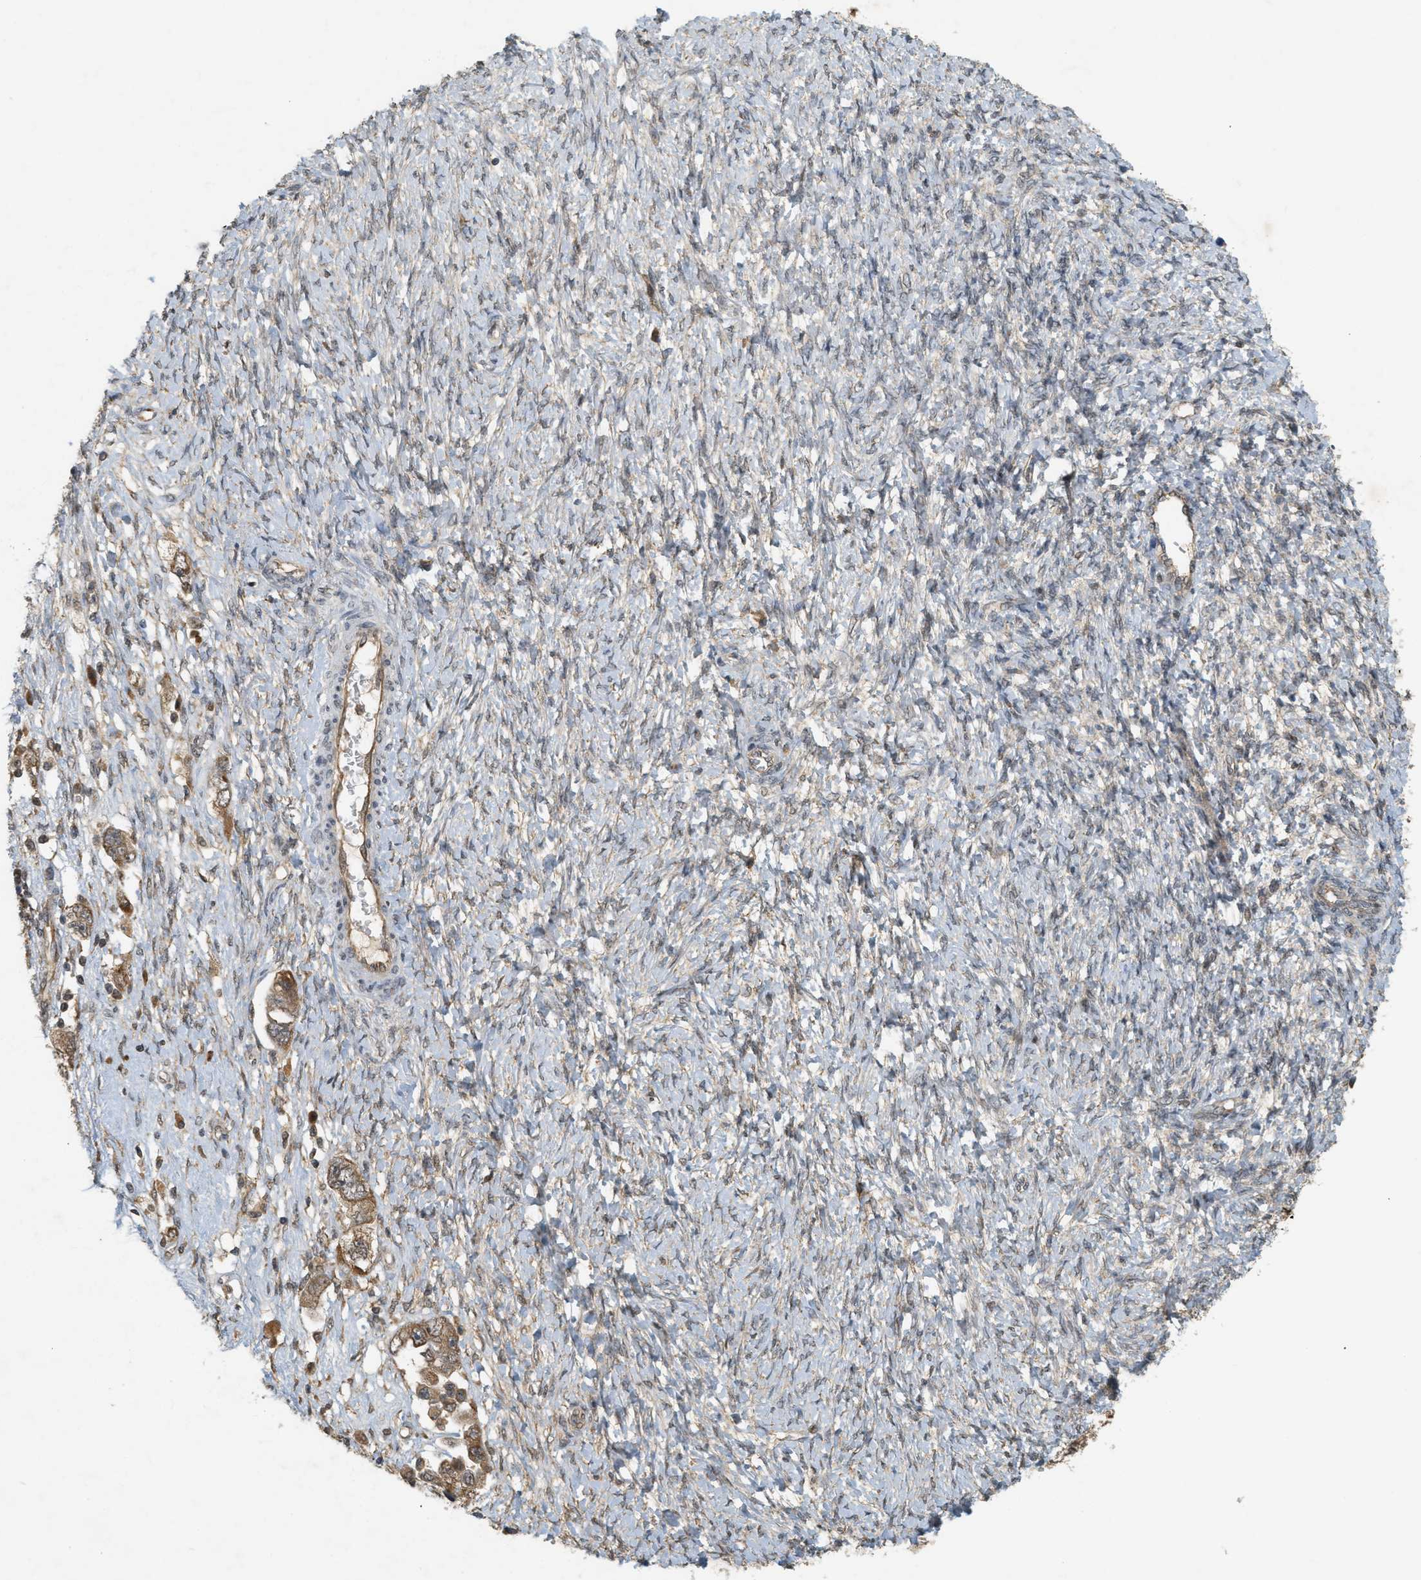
{"staining": {"intensity": "weak", "quantity": "25%-75%", "location": "cytoplasmic/membranous"}, "tissue": "ovarian cancer", "cell_type": "Tumor cells", "image_type": "cancer", "snomed": [{"axis": "morphology", "description": "Carcinoma, NOS"}, {"axis": "morphology", "description": "Cystadenocarcinoma, serous, NOS"}, {"axis": "topography", "description": "Ovary"}], "caption": "Weak cytoplasmic/membranous protein positivity is appreciated in about 25%-75% of tumor cells in carcinoma (ovarian).", "gene": "PRKD1", "patient": {"sex": "female", "age": 69}}